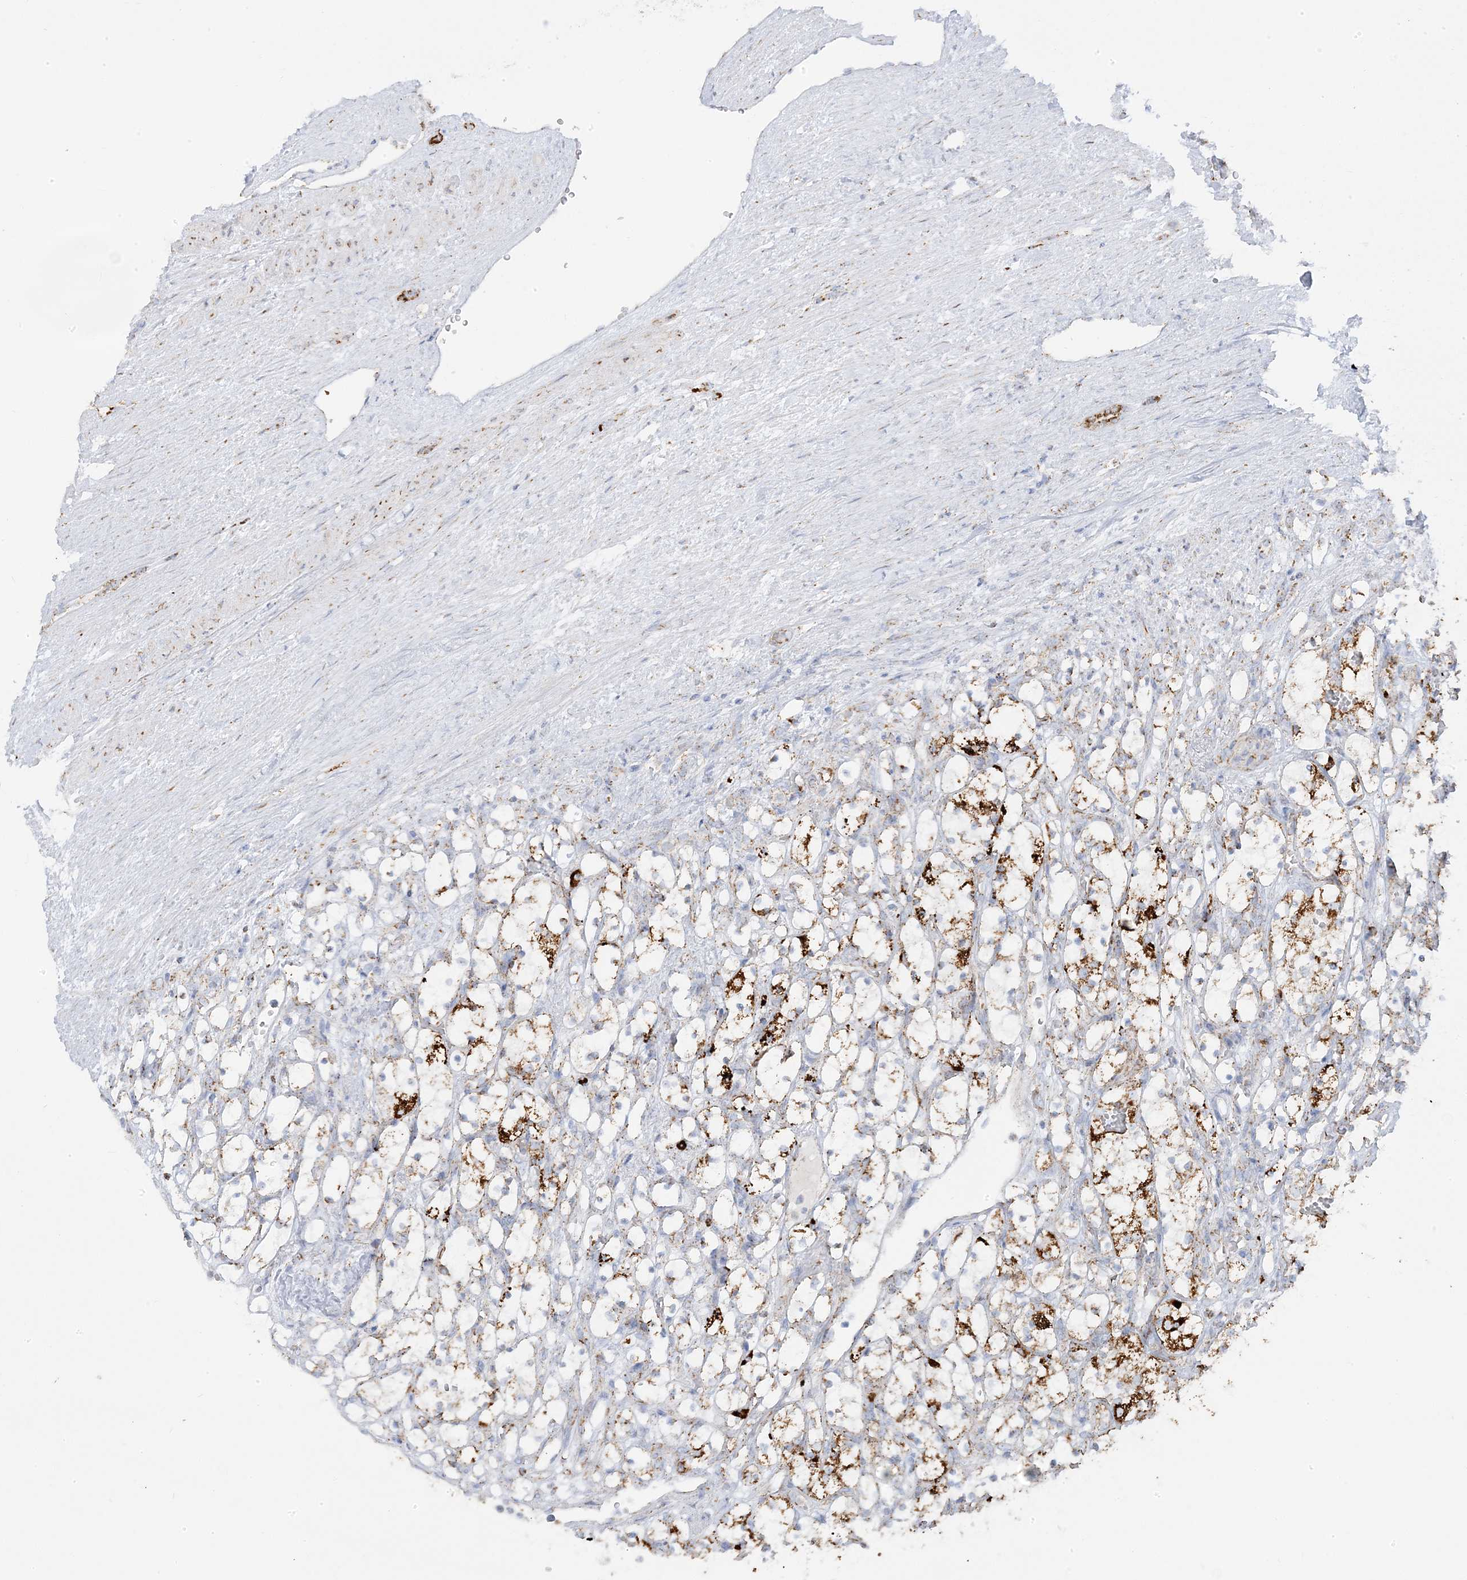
{"staining": {"intensity": "moderate", "quantity": "<25%", "location": "cytoplasmic/membranous"}, "tissue": "renal cancer", "cell_type": "Tumor cells", "image_type": "cancer", "snomed": [{"axis": "morphology", "description": "Adenocarcinoma, NOS"}, {"axis": "topography", "description": "Kidney"}], "caption": "Protein expression analysis of human renal adenocarcinoma reveals moderate cytoplasmic/membranous expression in approximately <25% of tumor cells.", "gene": "PCCB", "patient": {"sex": "female", "age": 69}}